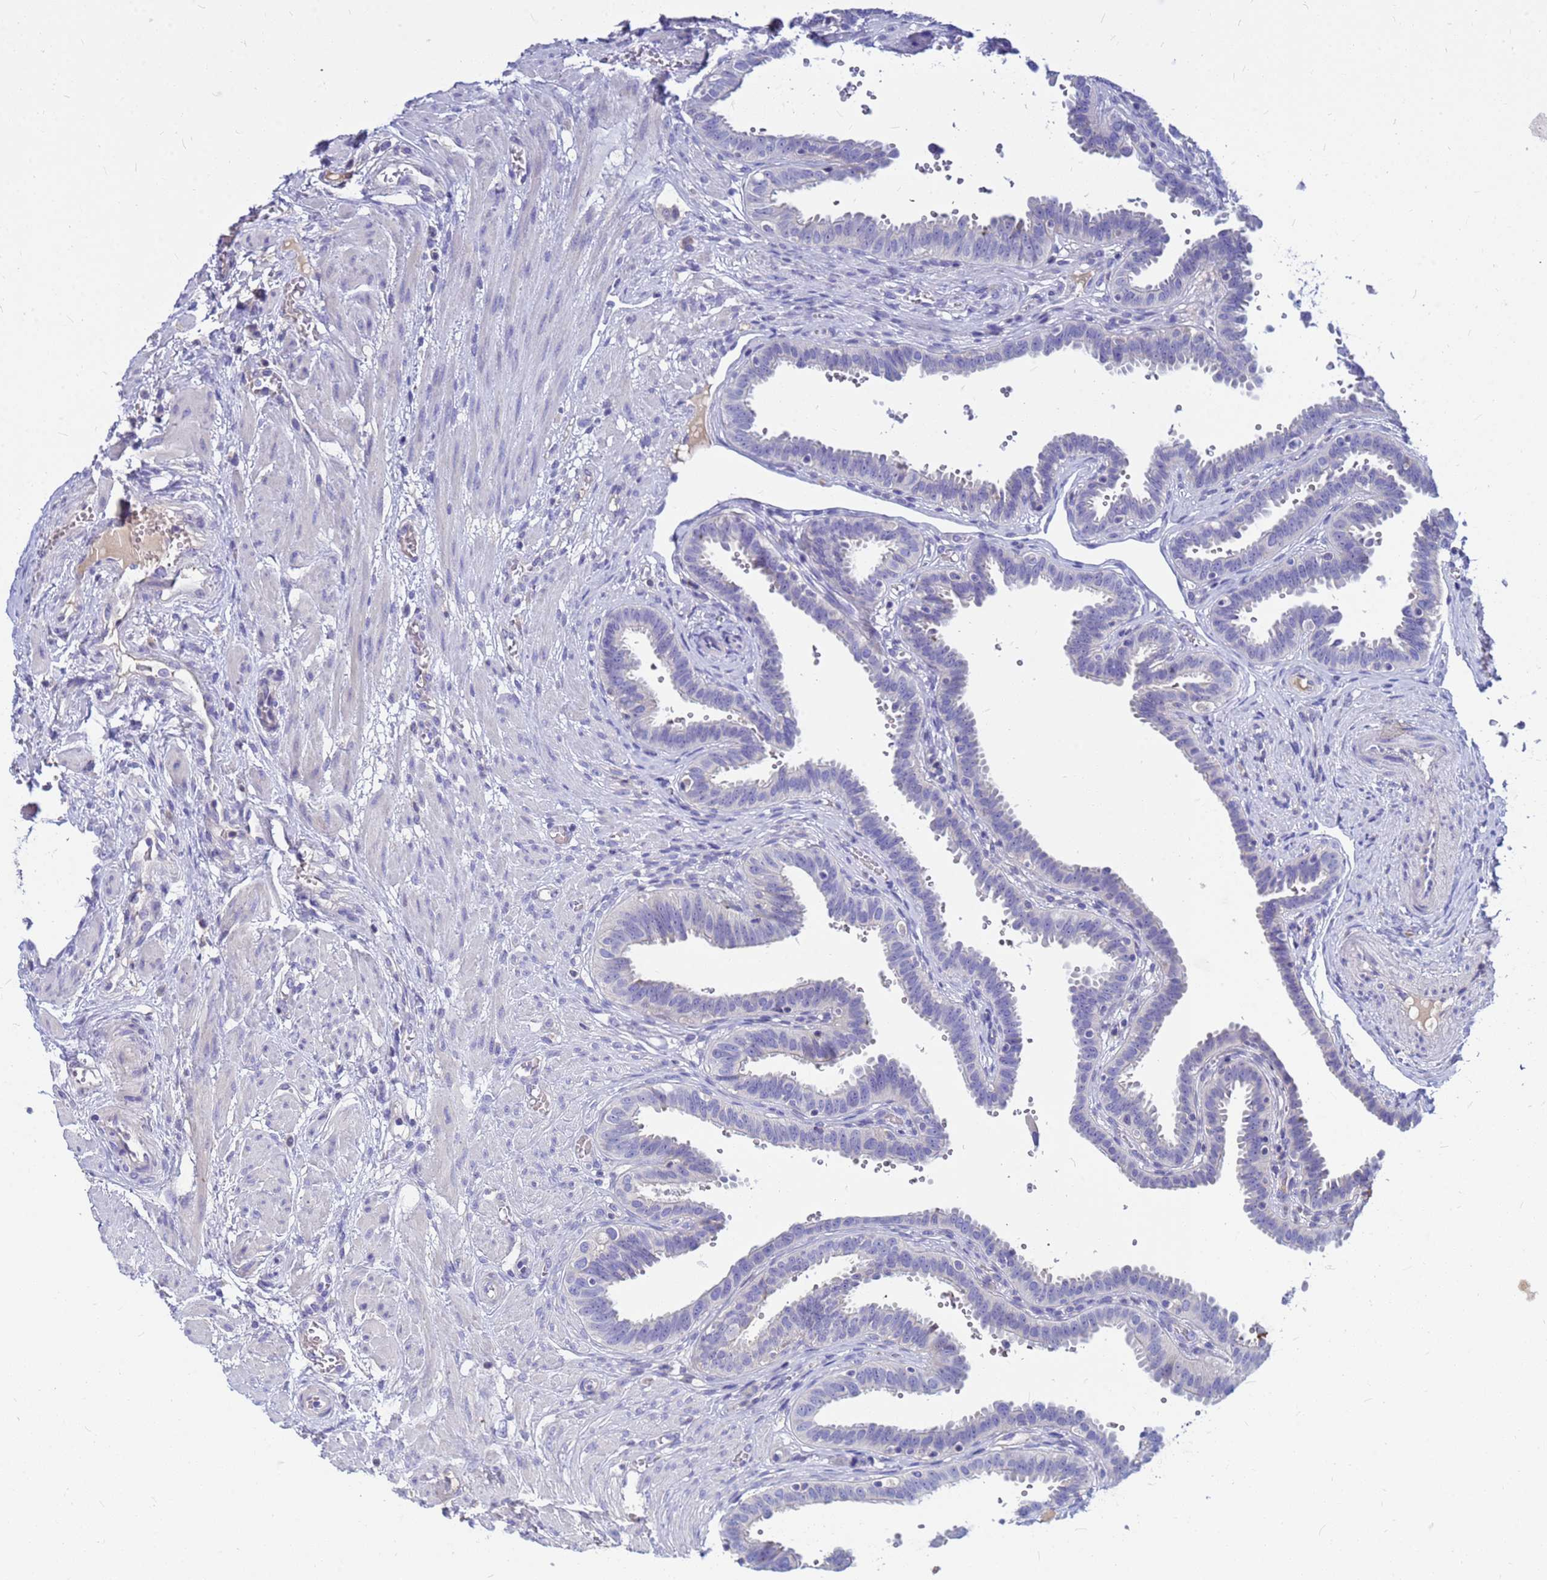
{"staining": {"intensity": "negative", "quantity": "none", "location": "none"}, "tissue": "fallopian tube", "cell_type": "Glandular cells", "image_type": "normal", "snomed": [{"axis": "morphology", "description": "Normal tissue, NOS"}, {"axis": "topography", "description": "Fallopian tube"}], "caption": "A micrograph of fallopian tube stained for a protein reveals no brown staining in glandular cells.", "gene": "DPRX", "patient": {"sex": "female", "age": 37}}